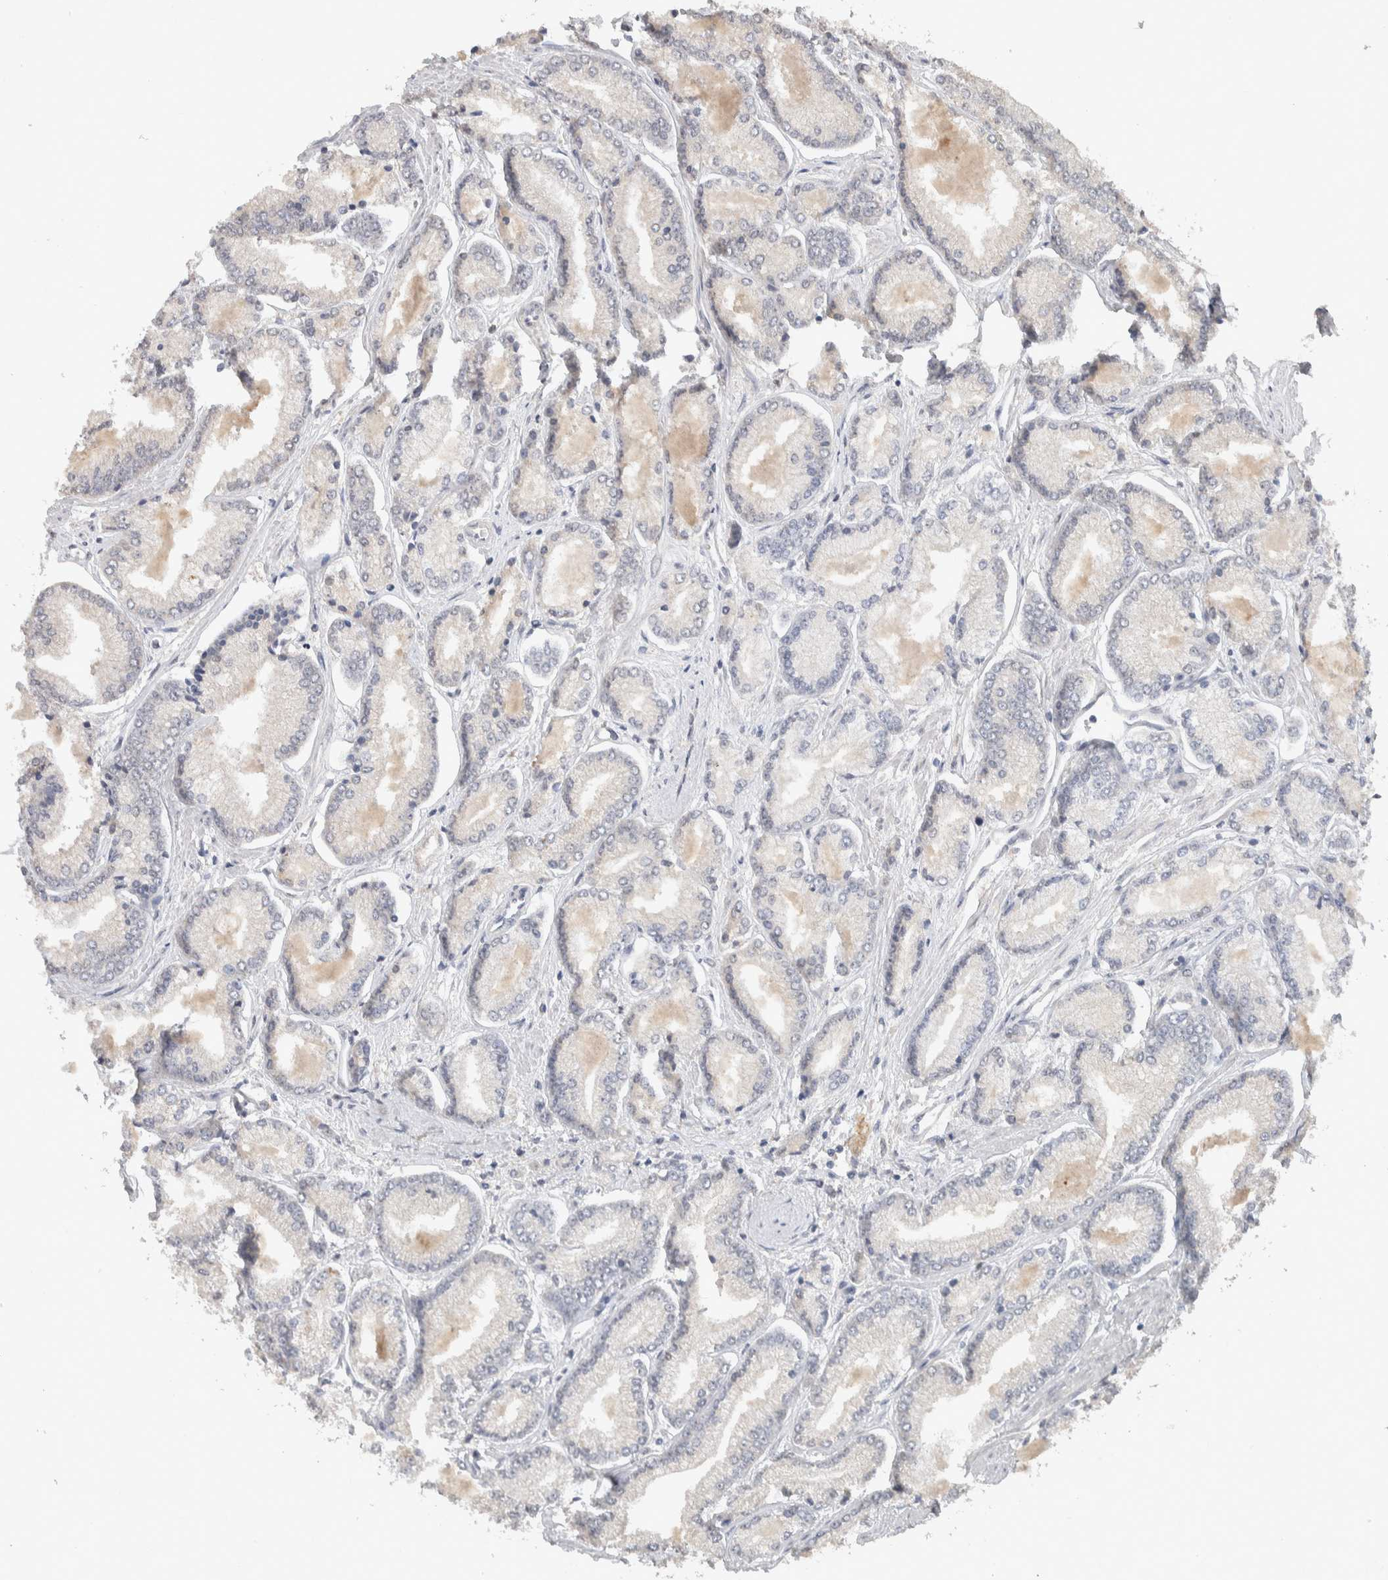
{"staining": {"intensity": "negative", "quantity": "none", "location": "none"}, "tissue": "prostate cancer", "cell_type": "Tumor cells", "image_type": "cancer", "snomed": [{"axis": "morphology", "description": "Adenocarcinoma, Low grade"}, {"axis": "topography", "description": "Prostate"}], "caption": "This is a histopathology image of immunohistochemistry (IHC) staining of low-grade adenocarcinoma (prostate), which shows no staining in tumor cells.", "gene": "CYSRT1", "patient": {"sex": "male", "age": 52}}